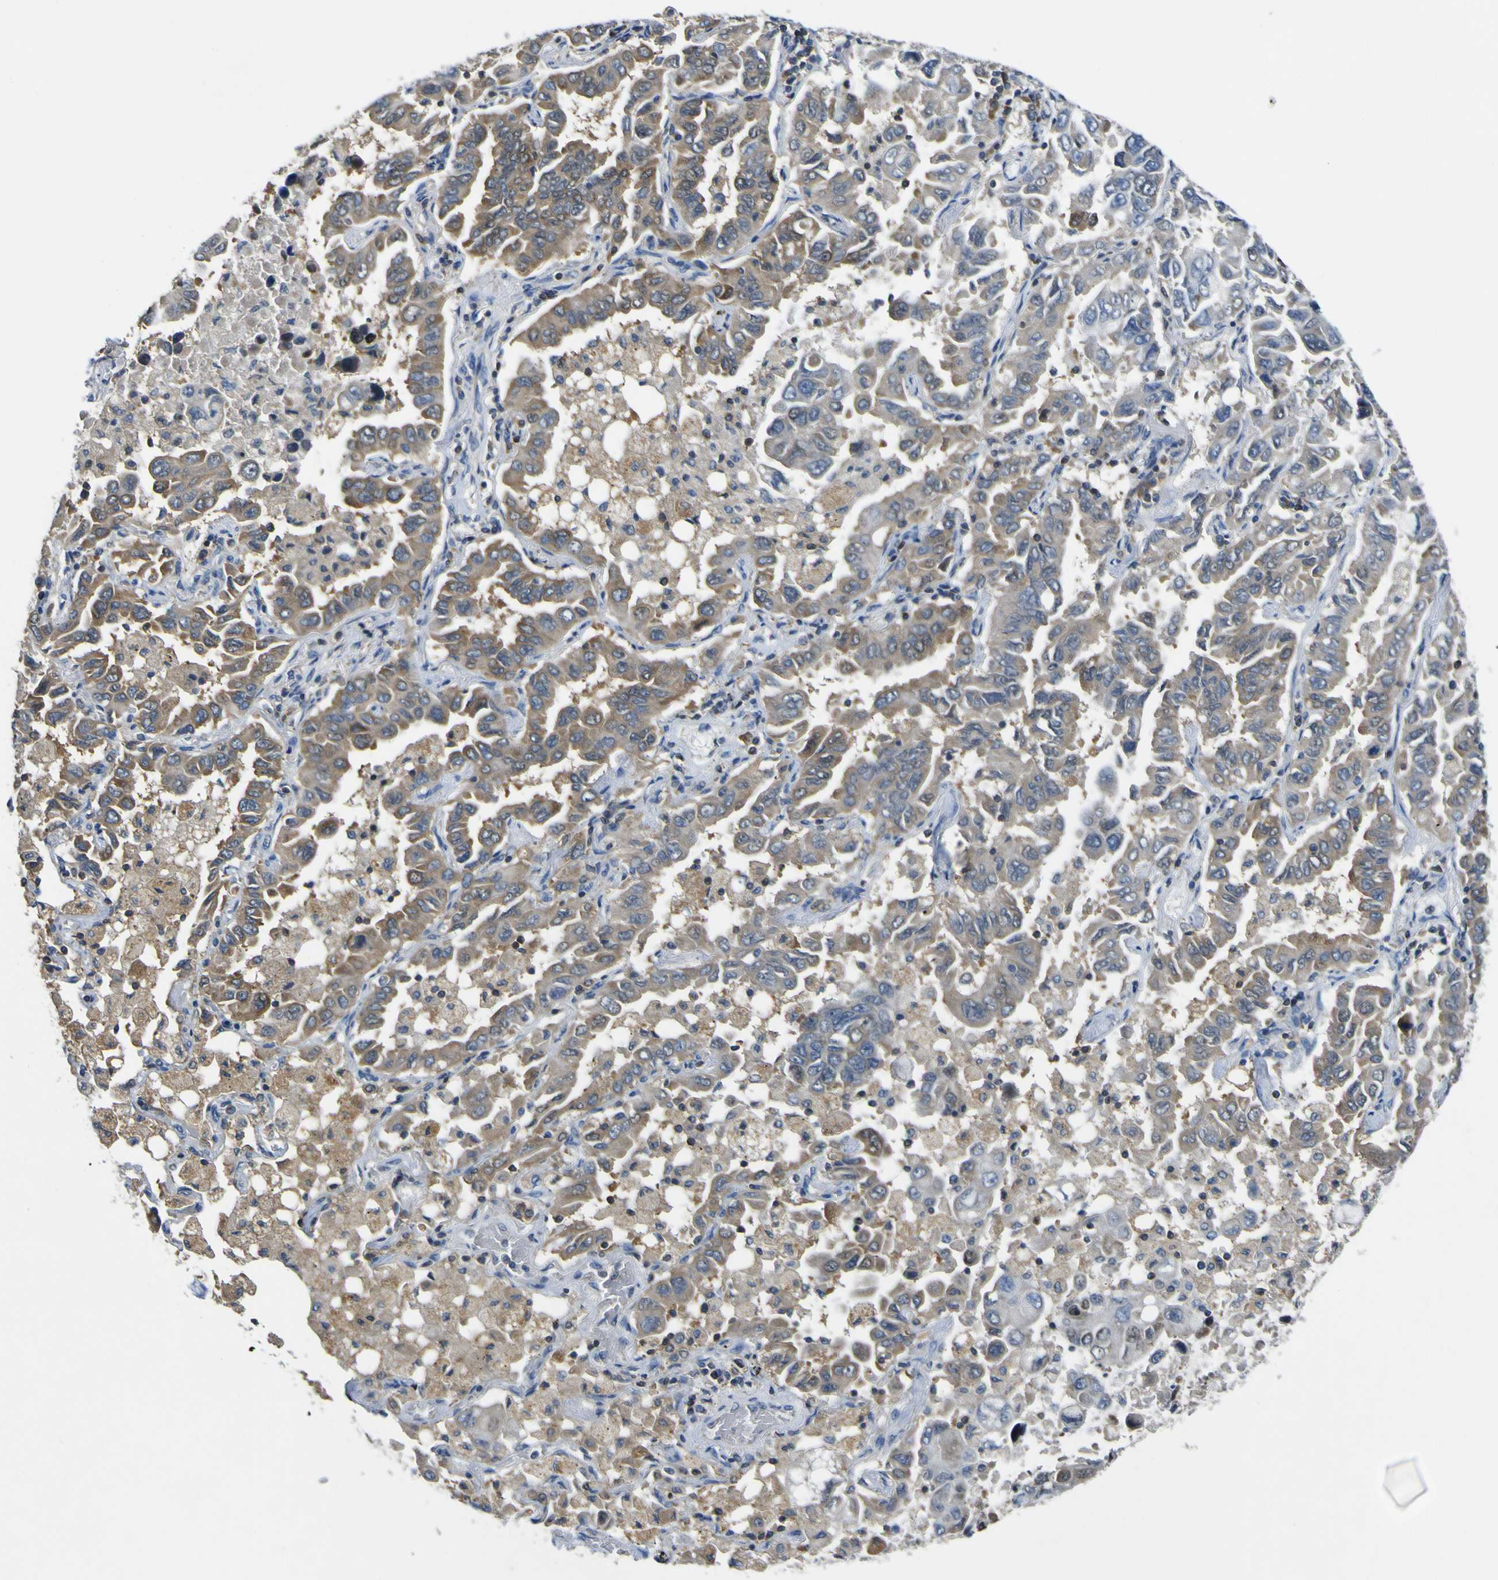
{"staining": {"intensity": "moderate", "quantity": ">75%", "location": "cytoplasmic/membranous"}, "tissue": "lung cancer", "cell_type": "Tumor cells", "image_type": "cancer", "snomed": [{"axis": "morphology", "description": "Adenocarcinoma, NOS"}, {"axis": "topography", "description": "Lung"}], "caption": "Brown immunohistochemical staining in human lung cancer reveals moderate cytoplasmic/membranous positivity in about >75% of tumor cells.", "gene": "EML2", "patient": {"sex": "male", "age": 64}}